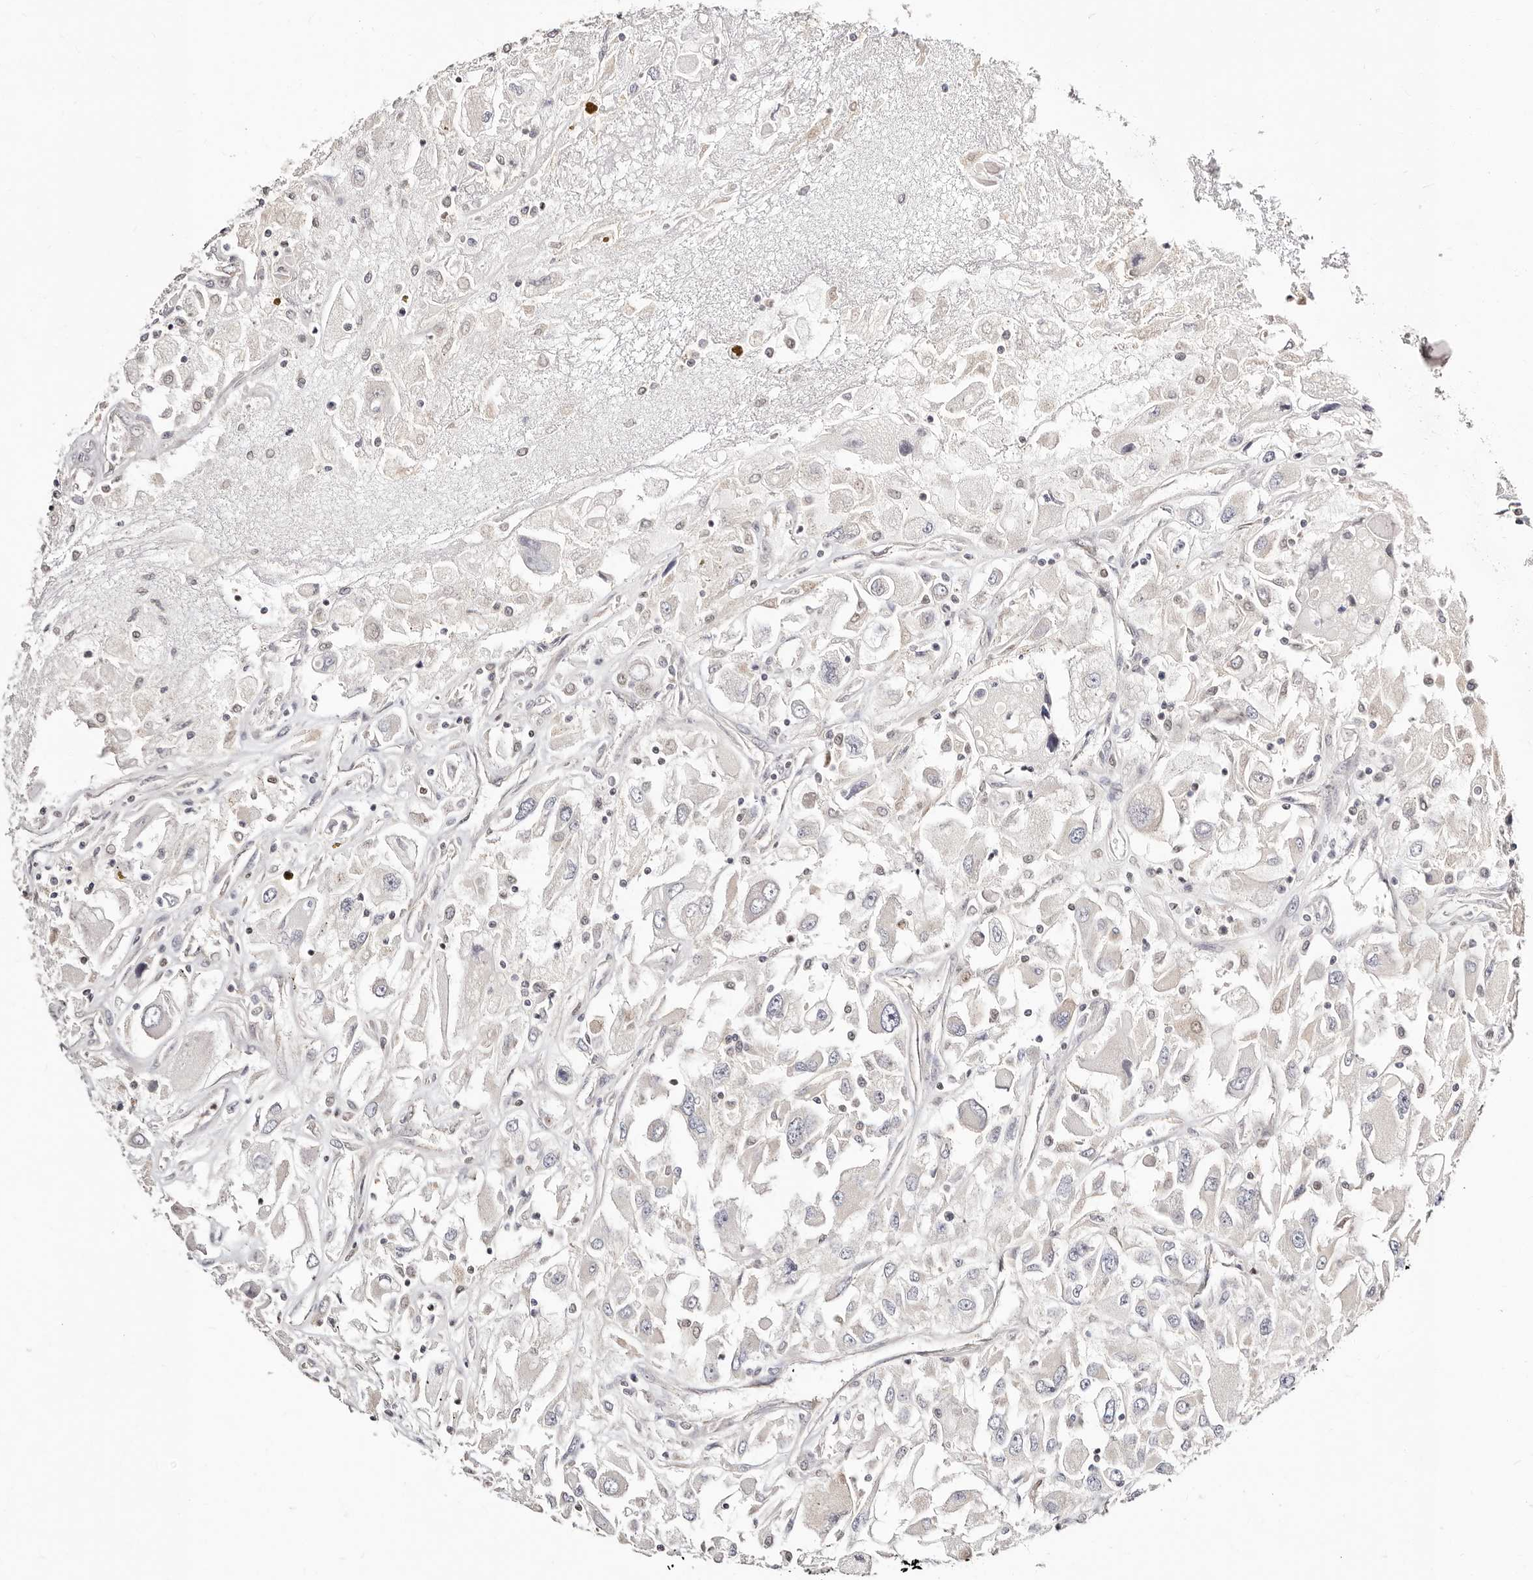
{"staining": {"intensity": "negative", "quantity": "none", "location": "none"}, "tissue": "renal cancer", "cell_type": "Tumor cells", "image_type": "cancer", "snomed": [{"axis": "morphology", "description": "Adenocarcinoma, NOS"}, {"axis": "topography", "description": "Kidney"}], "caption": "Immunohistochemical staining of human renal adenocarcinoma demonstrates no significant staining in tumor cells. The staining is performed using DAB brown chromogen with nuclei counter-stained in using hematoxylin.", "gene": "STAT5A", "patient": {"sex": "female", "age": 52}}